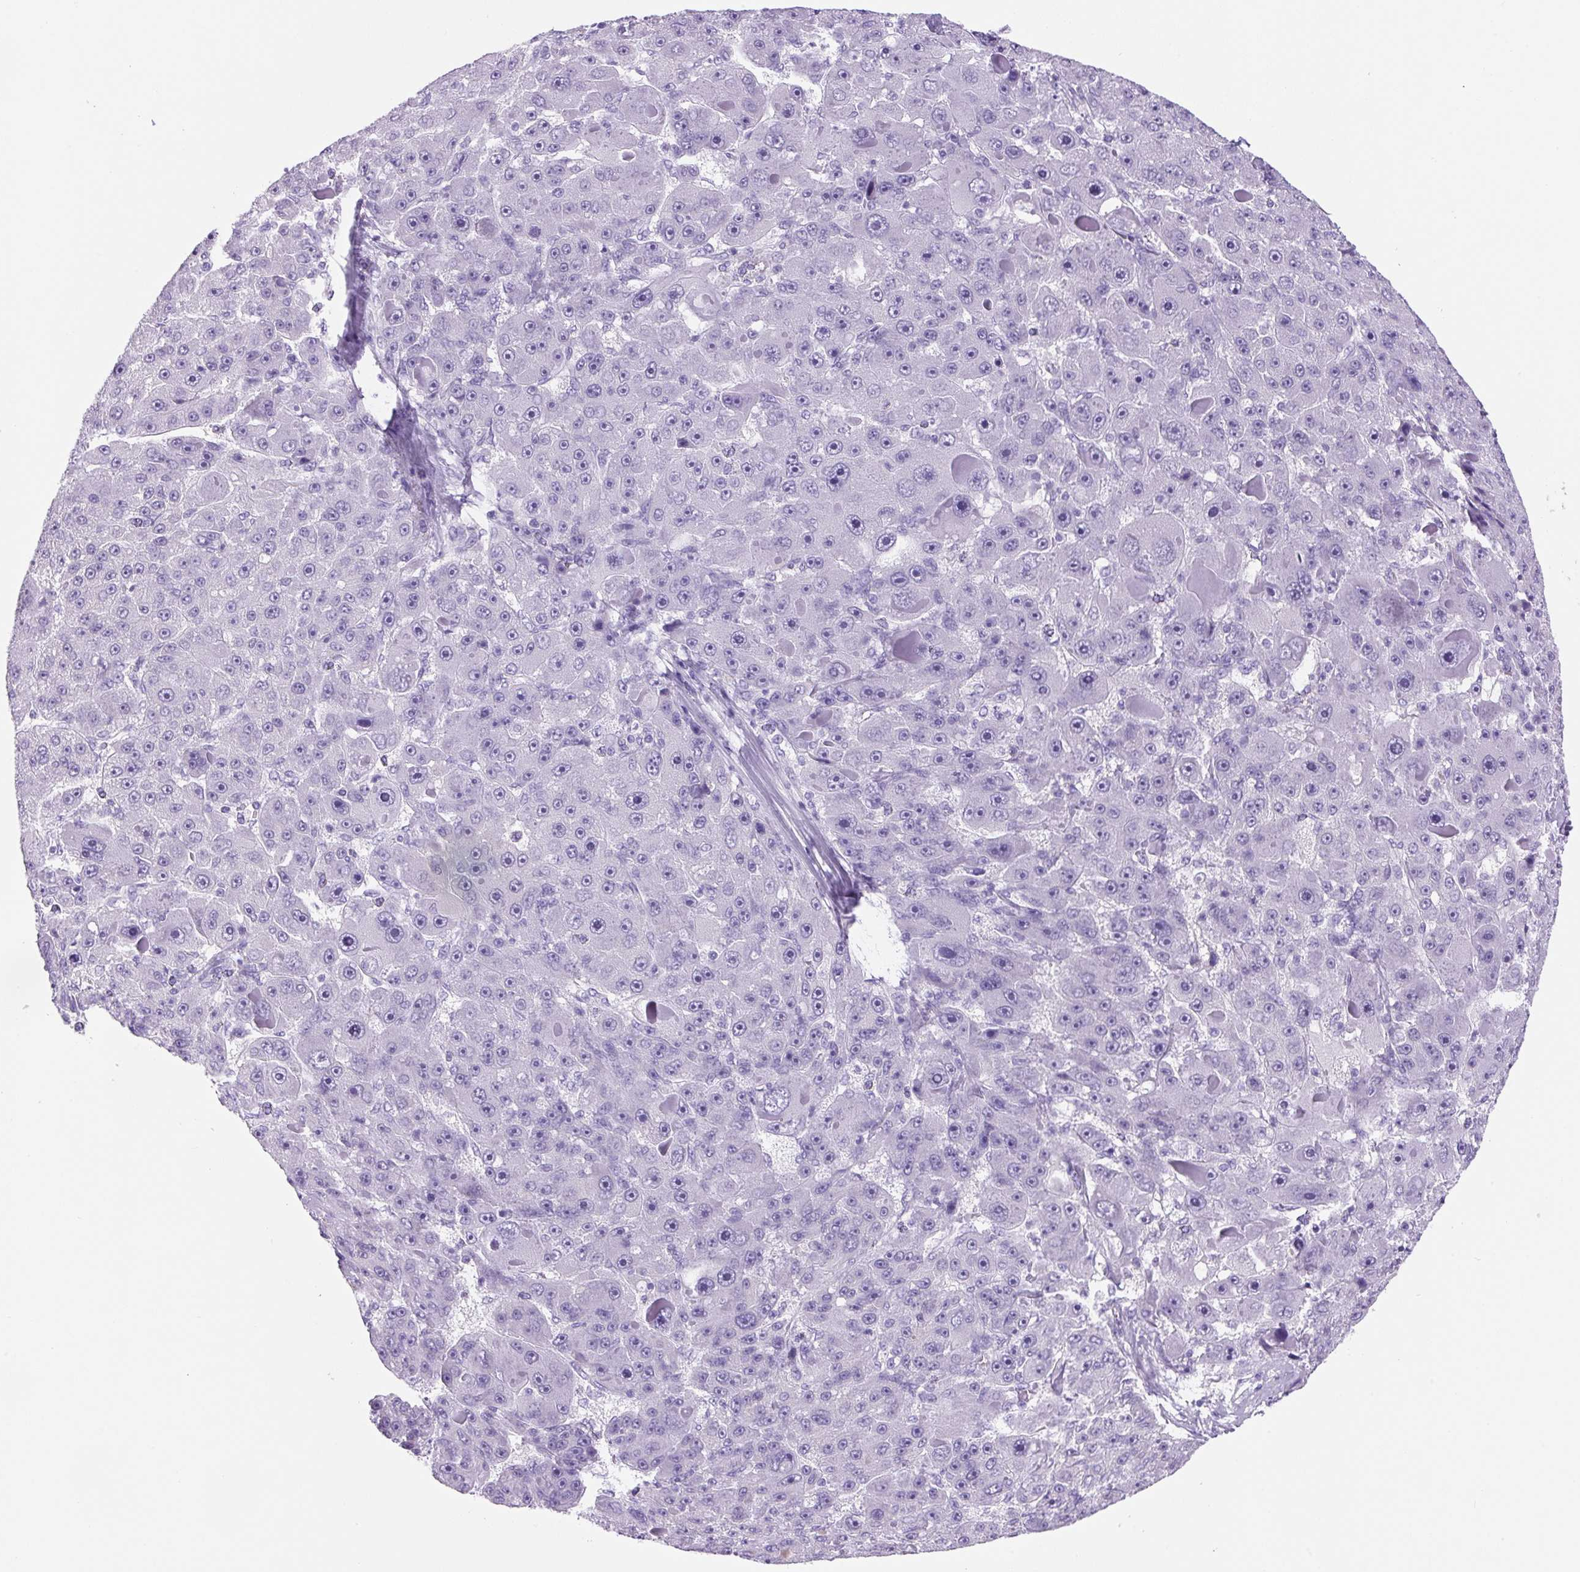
{"staining": {"intensity": "negative", "quantity": "none", "location": "none"}, "tissue": "liver cancer", "cell_type": "Tumor cells", "image_type": "cancer", "snomed": [{"axis": "morphology", "description": "Carcinoma, Hepatocellular, NOS"}, {"axis": "topography", "description": "Liver"}], "caption": "The micrograph reveals no significant staining in tumor cells of liver hepatocellular carcinoma. (DAB (3,3'-diaminobenzidine) immunohistochemistry with hematoxylin counter stain).", "gene": "PRRT1", "patient": {"sex": "male", "age": 76}}